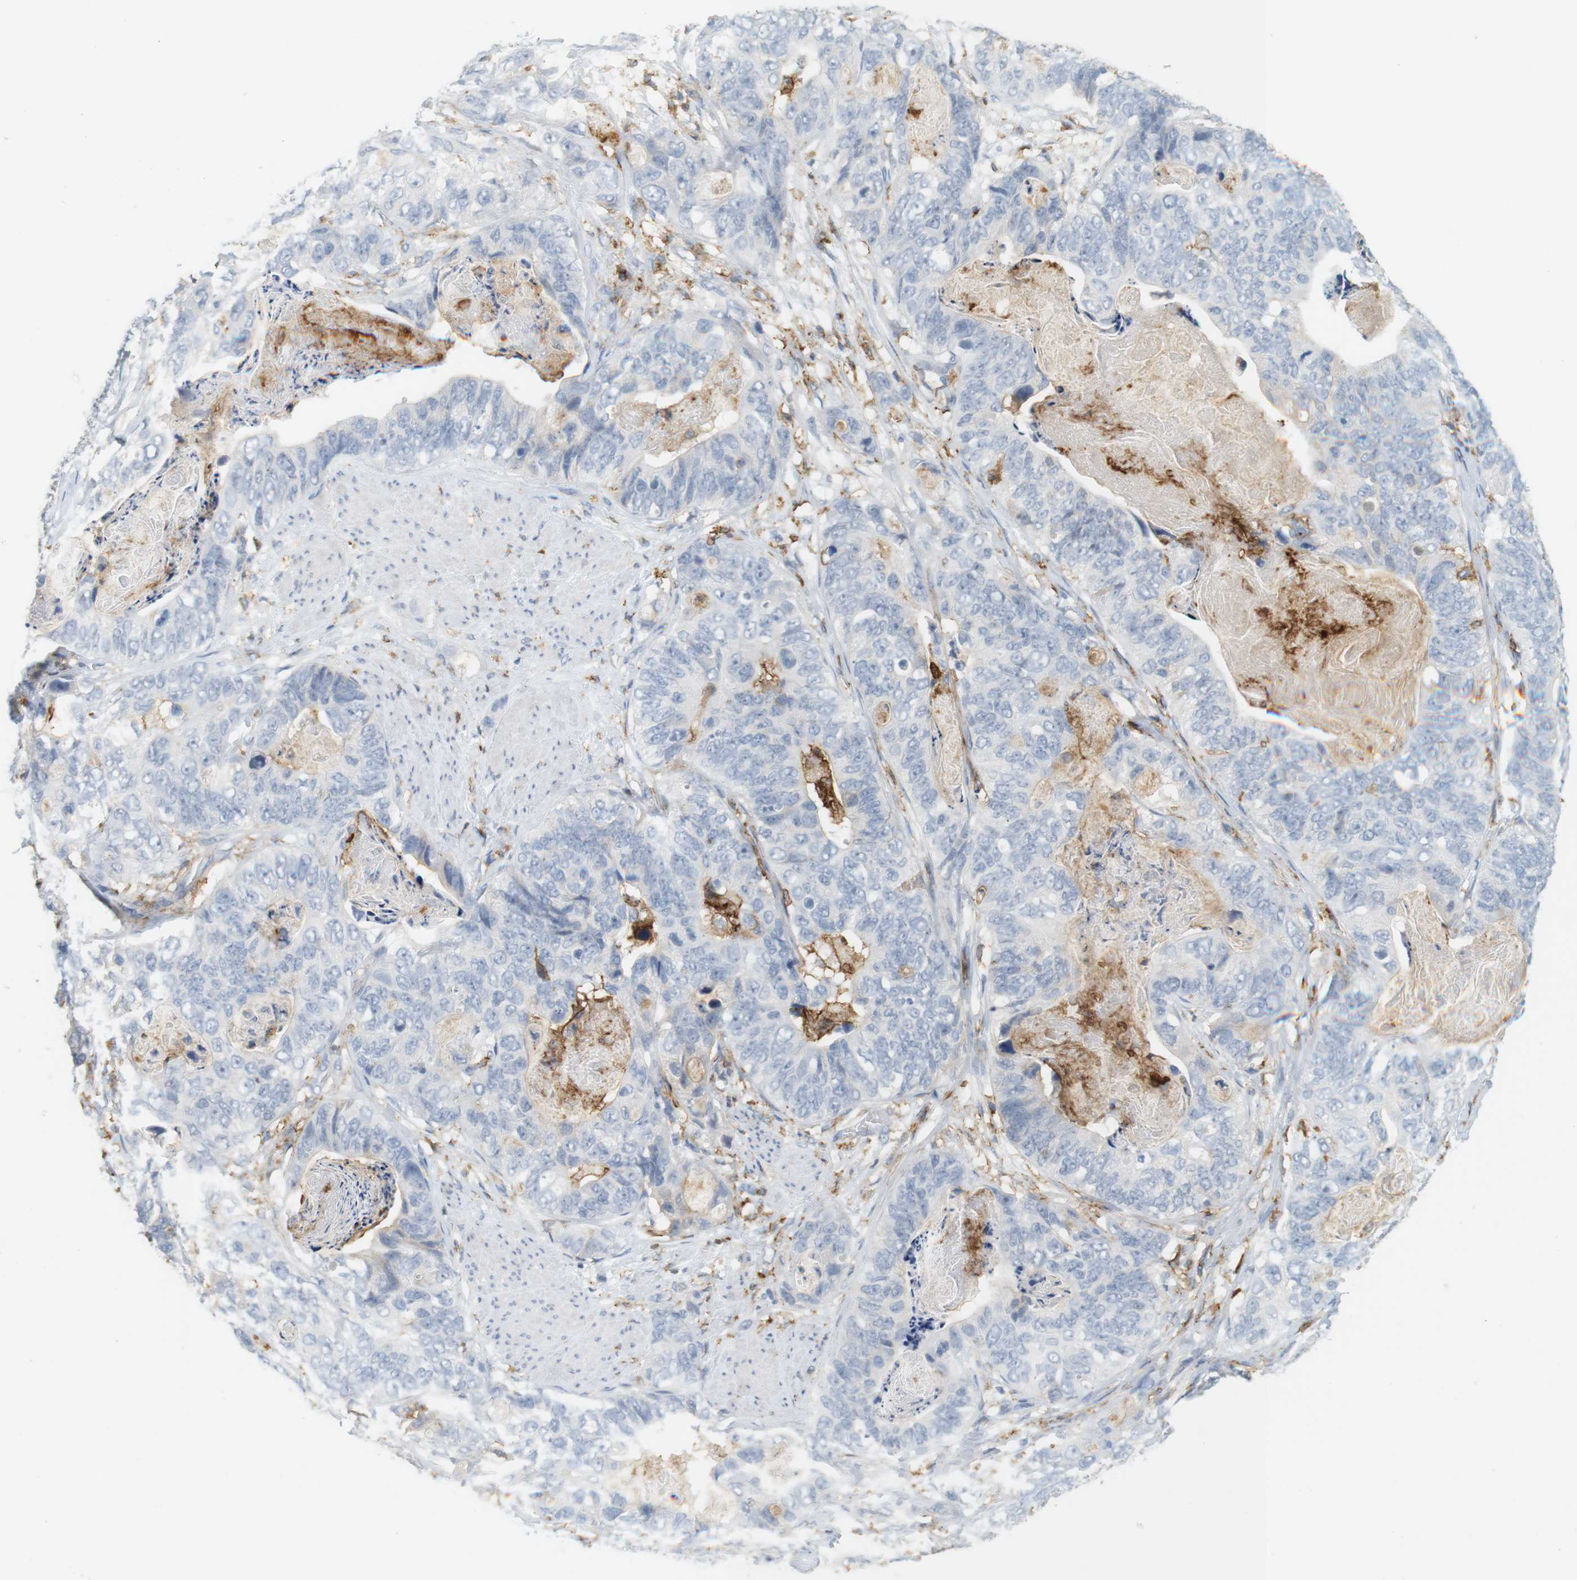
{"staining": {"intensity": "negative", "quantity": "none", "location": "none"}, "tissue": "stomach cancer", "cell_type": "Tumor cells", "image_type": "cancer", "snomed": [{"axis": "morphology", "description": "Adenocarcinoma, NOS"}, {"axis": "topography", "description": "Stomach"}], "caption": "A high-resolution photomicrograph shows IHC staining of stomach cancer, which reveals no significant positivity in tumor cells. The staining was performed using DAB (3,3'-diaminobenzidine) to visualize the protein expression in brown, while the nuclei were stained in blue with hematoxylin (Magnification: 20x).", "gene": "SIRPA", "patient": {"sex": "female", "age": 89}}